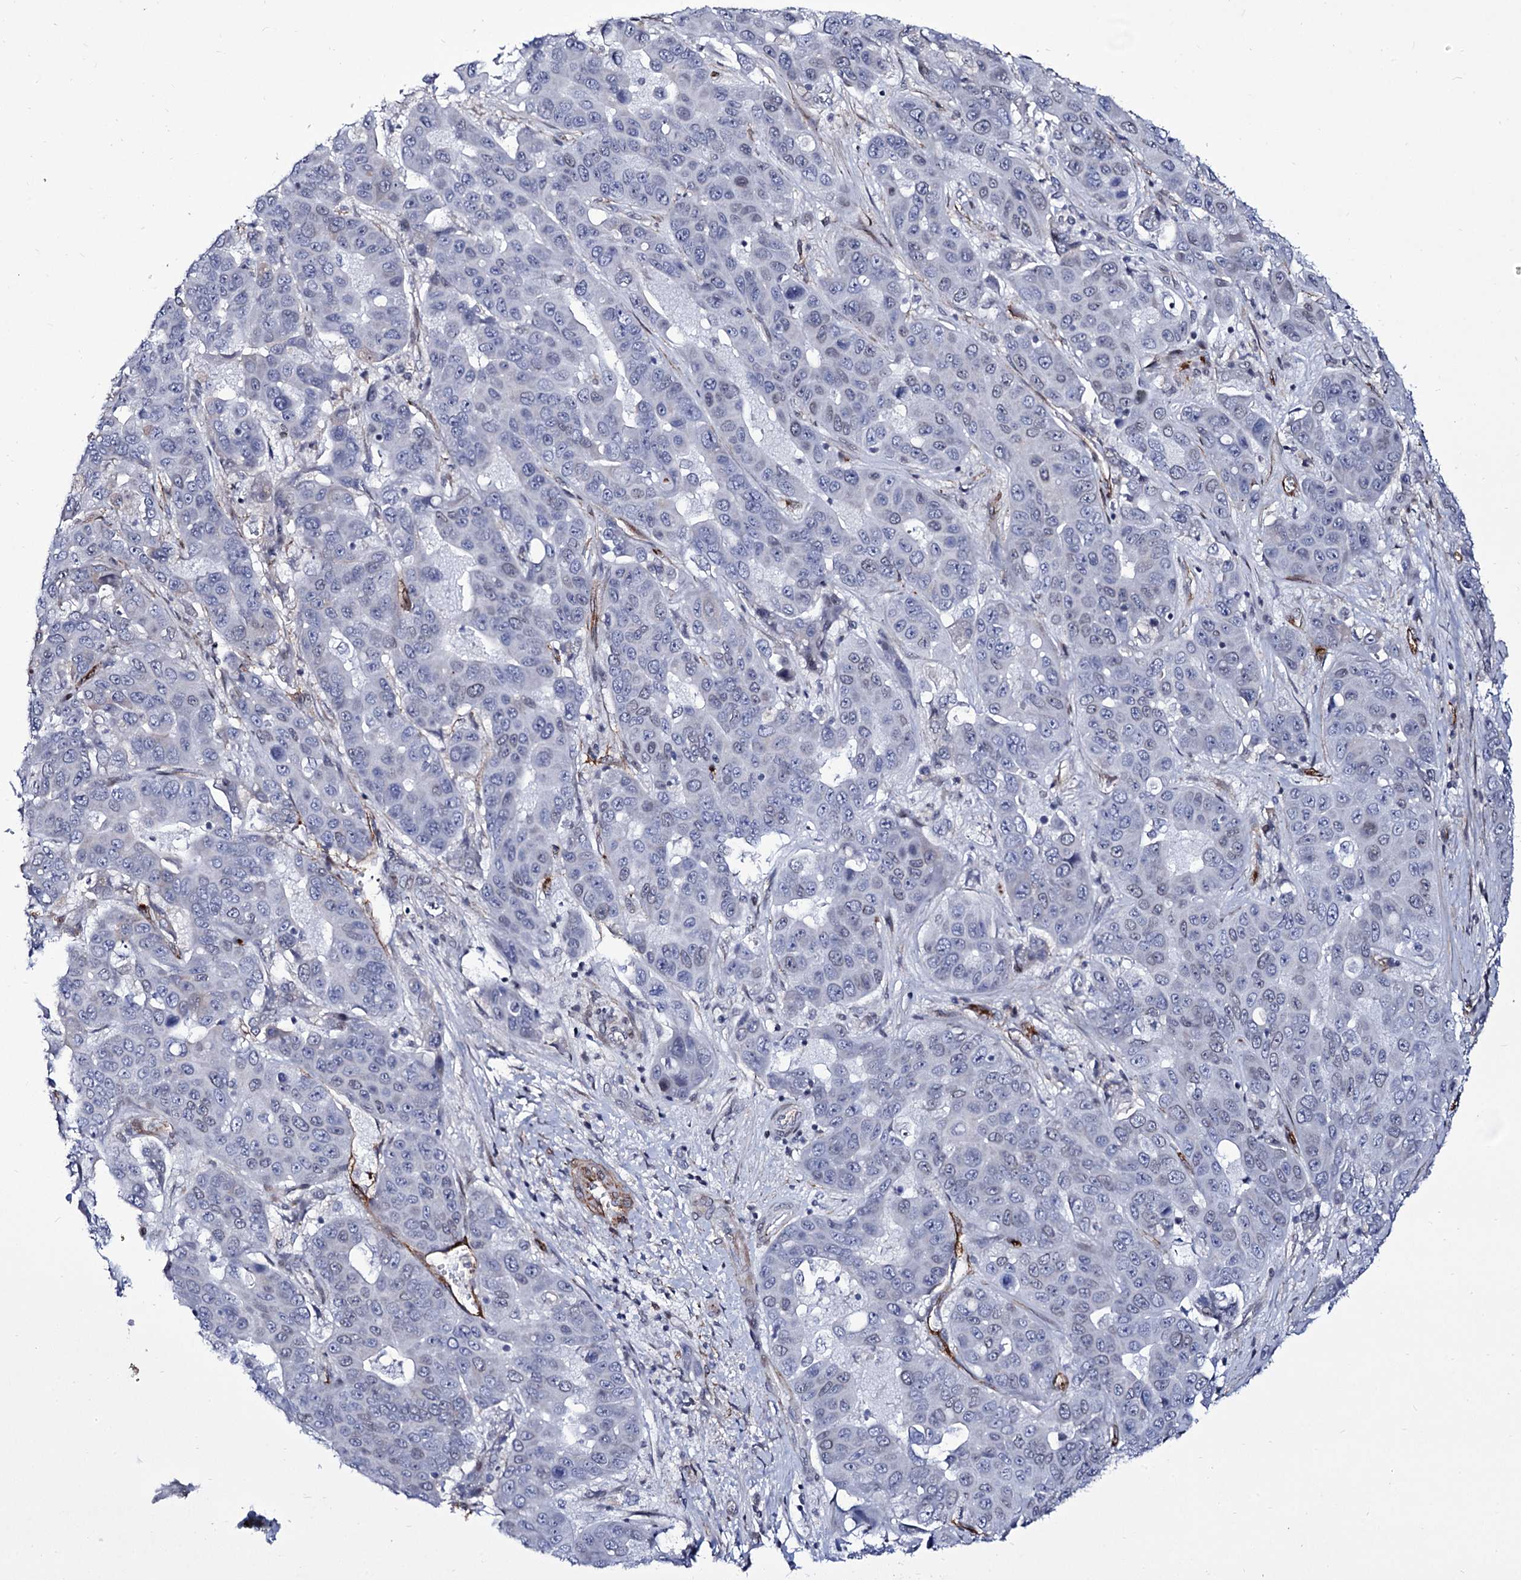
{"staining": {"intensity": "negative", "quantity": "none", "location": "none"}, "tissue": "liver cancer", "cell_type": "Tumor cells", "image_type": "cancer", "snomed": [{"axis": "morphology", "description": "Cholangiocarcinoma"}, {"axis": "topography", "description": "Liver"}], "caption": "An immunohistochemistry (IHC) photomicrograph of liver cholangiocarcinoma is shown. There is no staining in tumor cells of liver cholangiocarcinoma.", "gene": "ZC3H12C", "patient": {"sex": "female", "age": 52}}